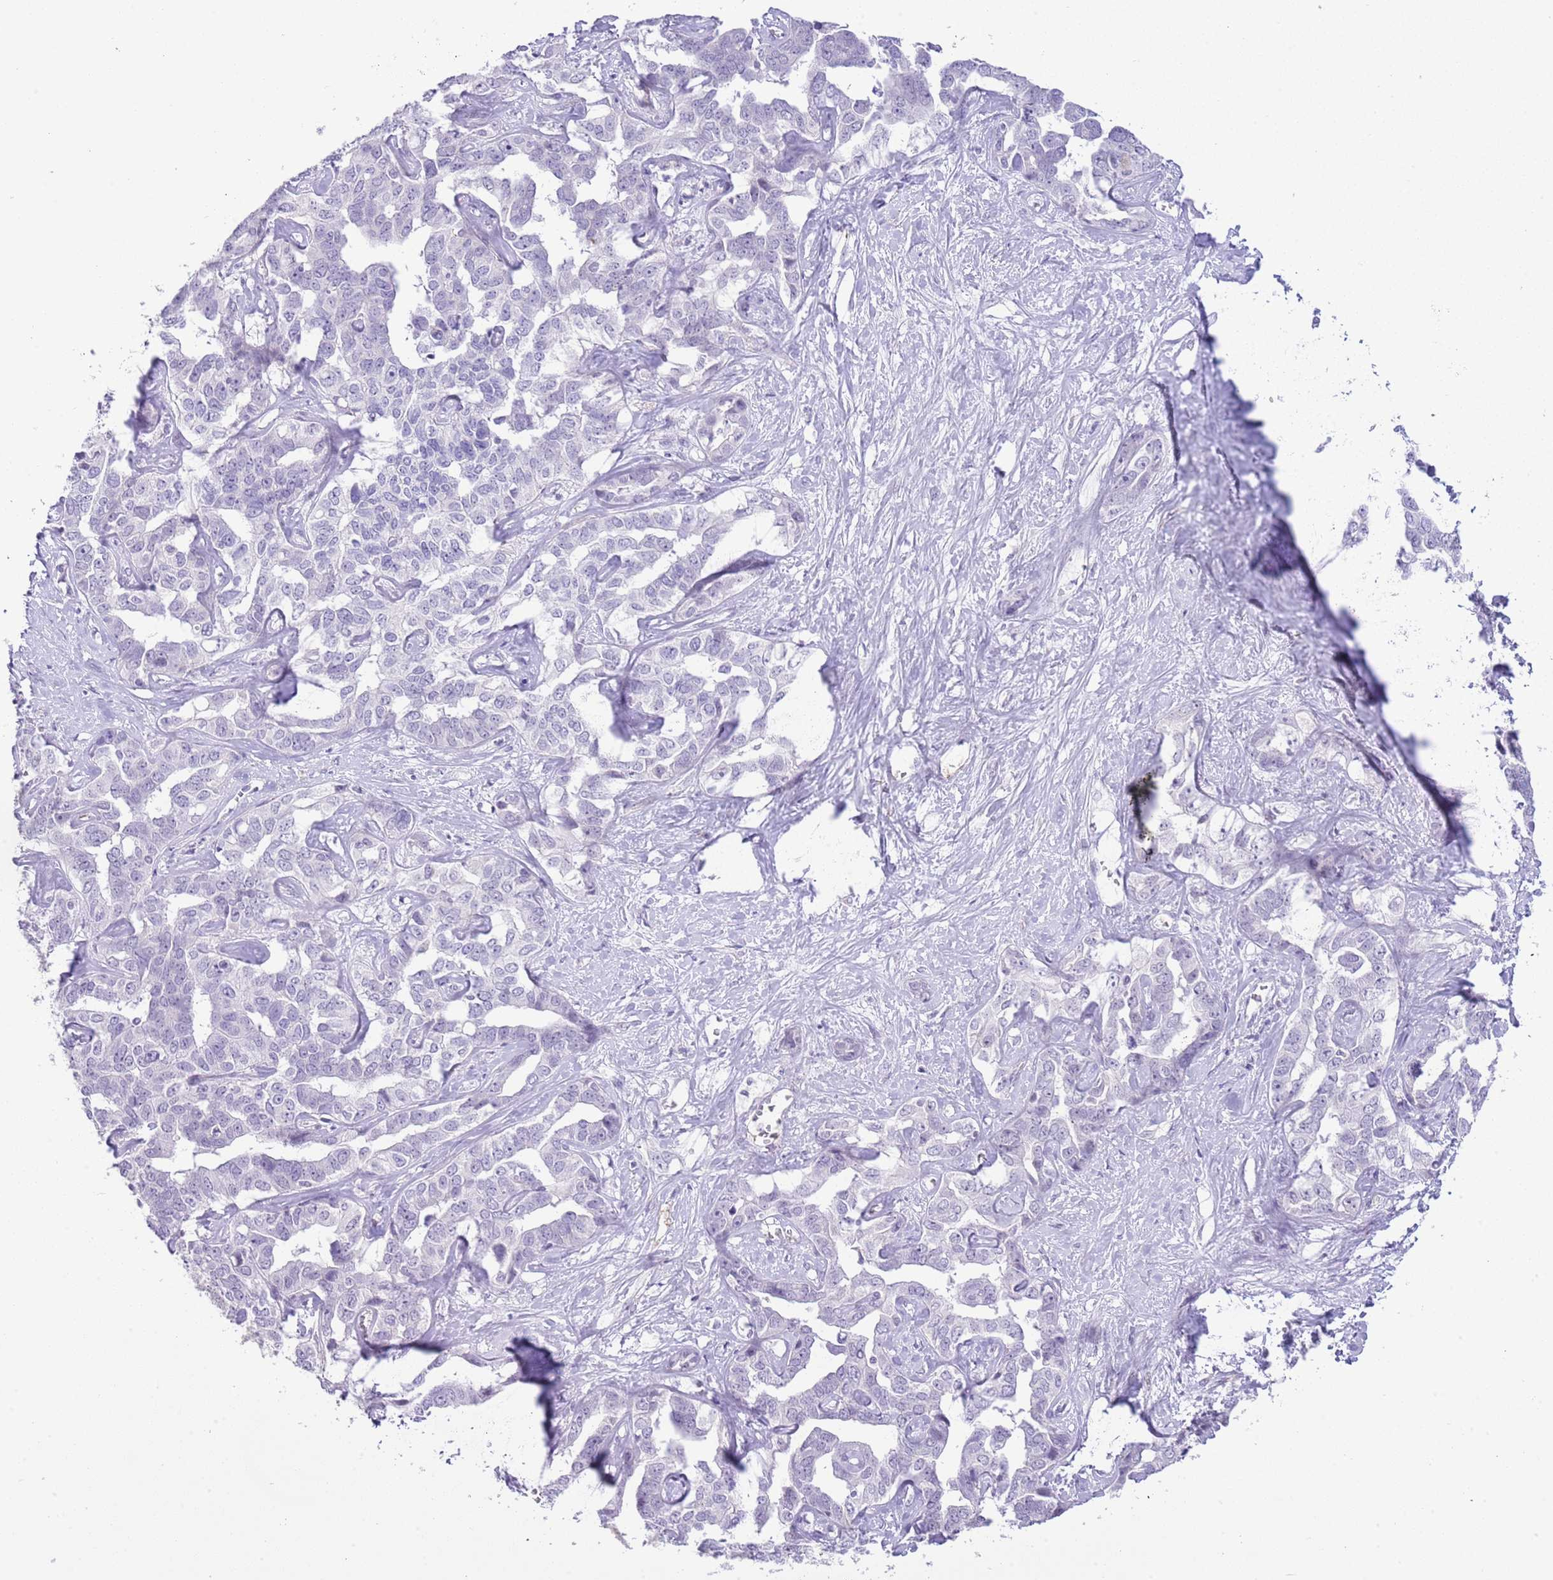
{"staining": {"intensity": "negative", "quantity": "none", "location": "none"}, "tissue": "liver cancer", "cell_type": "Tumor cells", "image_type": "cancer", "snomed": [{"axis": "morphology", "description": "Cholangiocarcinoma"}, {"axis": "topography", "description": "Liver"}], "caption": "The photomicrograph shows no significant positivity in tumor cells of liver cancer.", "gene": "MIDN", "patient": {"sex": "male", "age": 59}}